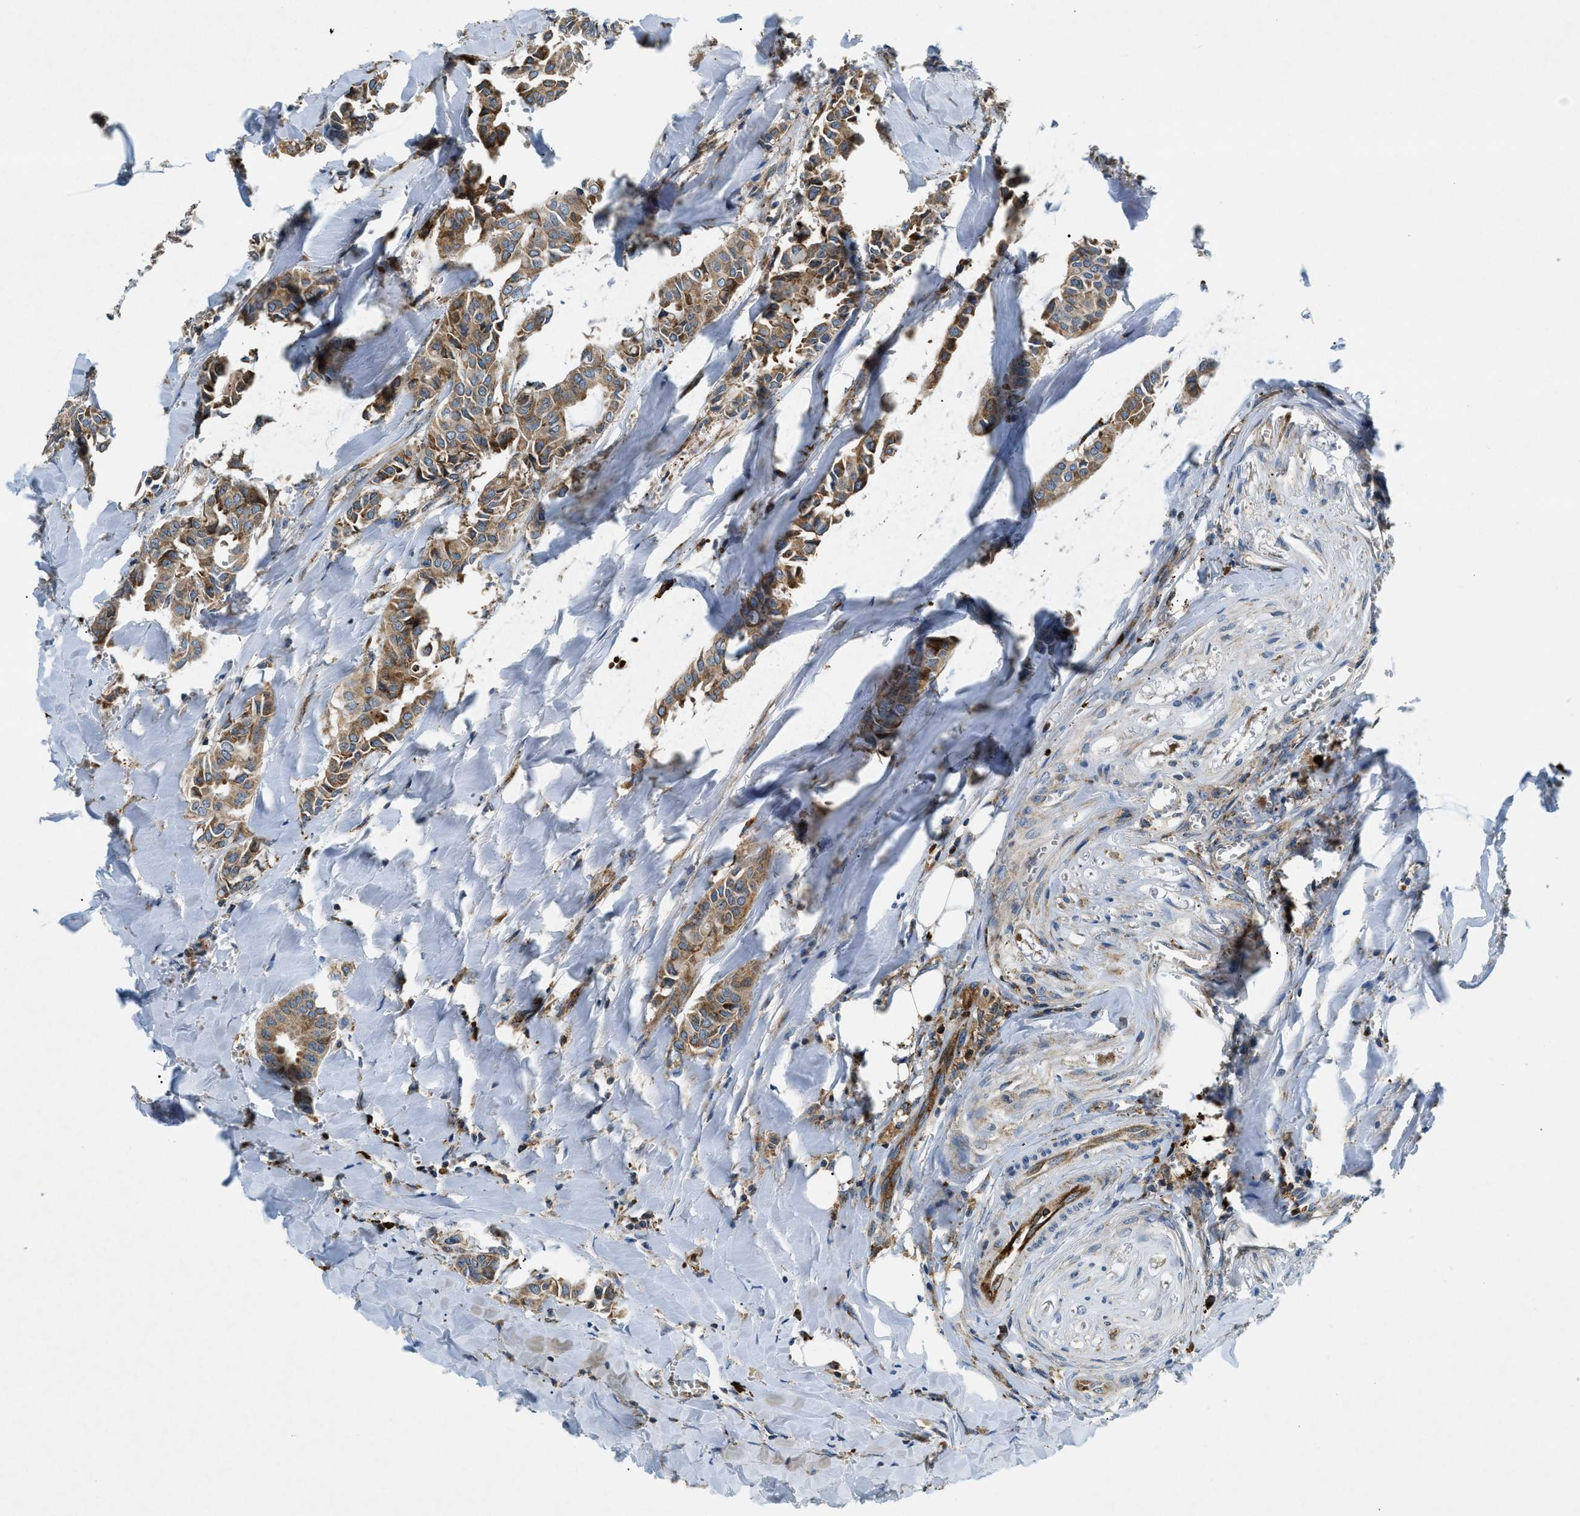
{"staining": {"intensity": "moderate", "quantity": ">75%", "location": "cytoplasmic/membranous"}, "tissue": "head and neck cancer", "cell_type": "Tumor cells", "image_type": "cancer", "snomed": [{"axis": "morphology", "description": "Adenocarcinoma, NOS"}, {"axis": "topography", "description": "Salivary gland"}, {"axis": "topography", "description": "Head-Neck"}], "caption": "Immunohistochemistry staining of head and neck adenocarcinoma, which displays medium levels of moderate cytoplasmic/membranous expression in about >75% of tumor cells indicating moderate cytoplasmic/membranous protein expression. The staining was performed using DAB (3,3'-diaminobenzidine) (brown) for protein detection and nuclei were counterstained in hematoxylin (blue).", "gene": "CSPG4", "patient": {"sex": "female", "age": 59}}